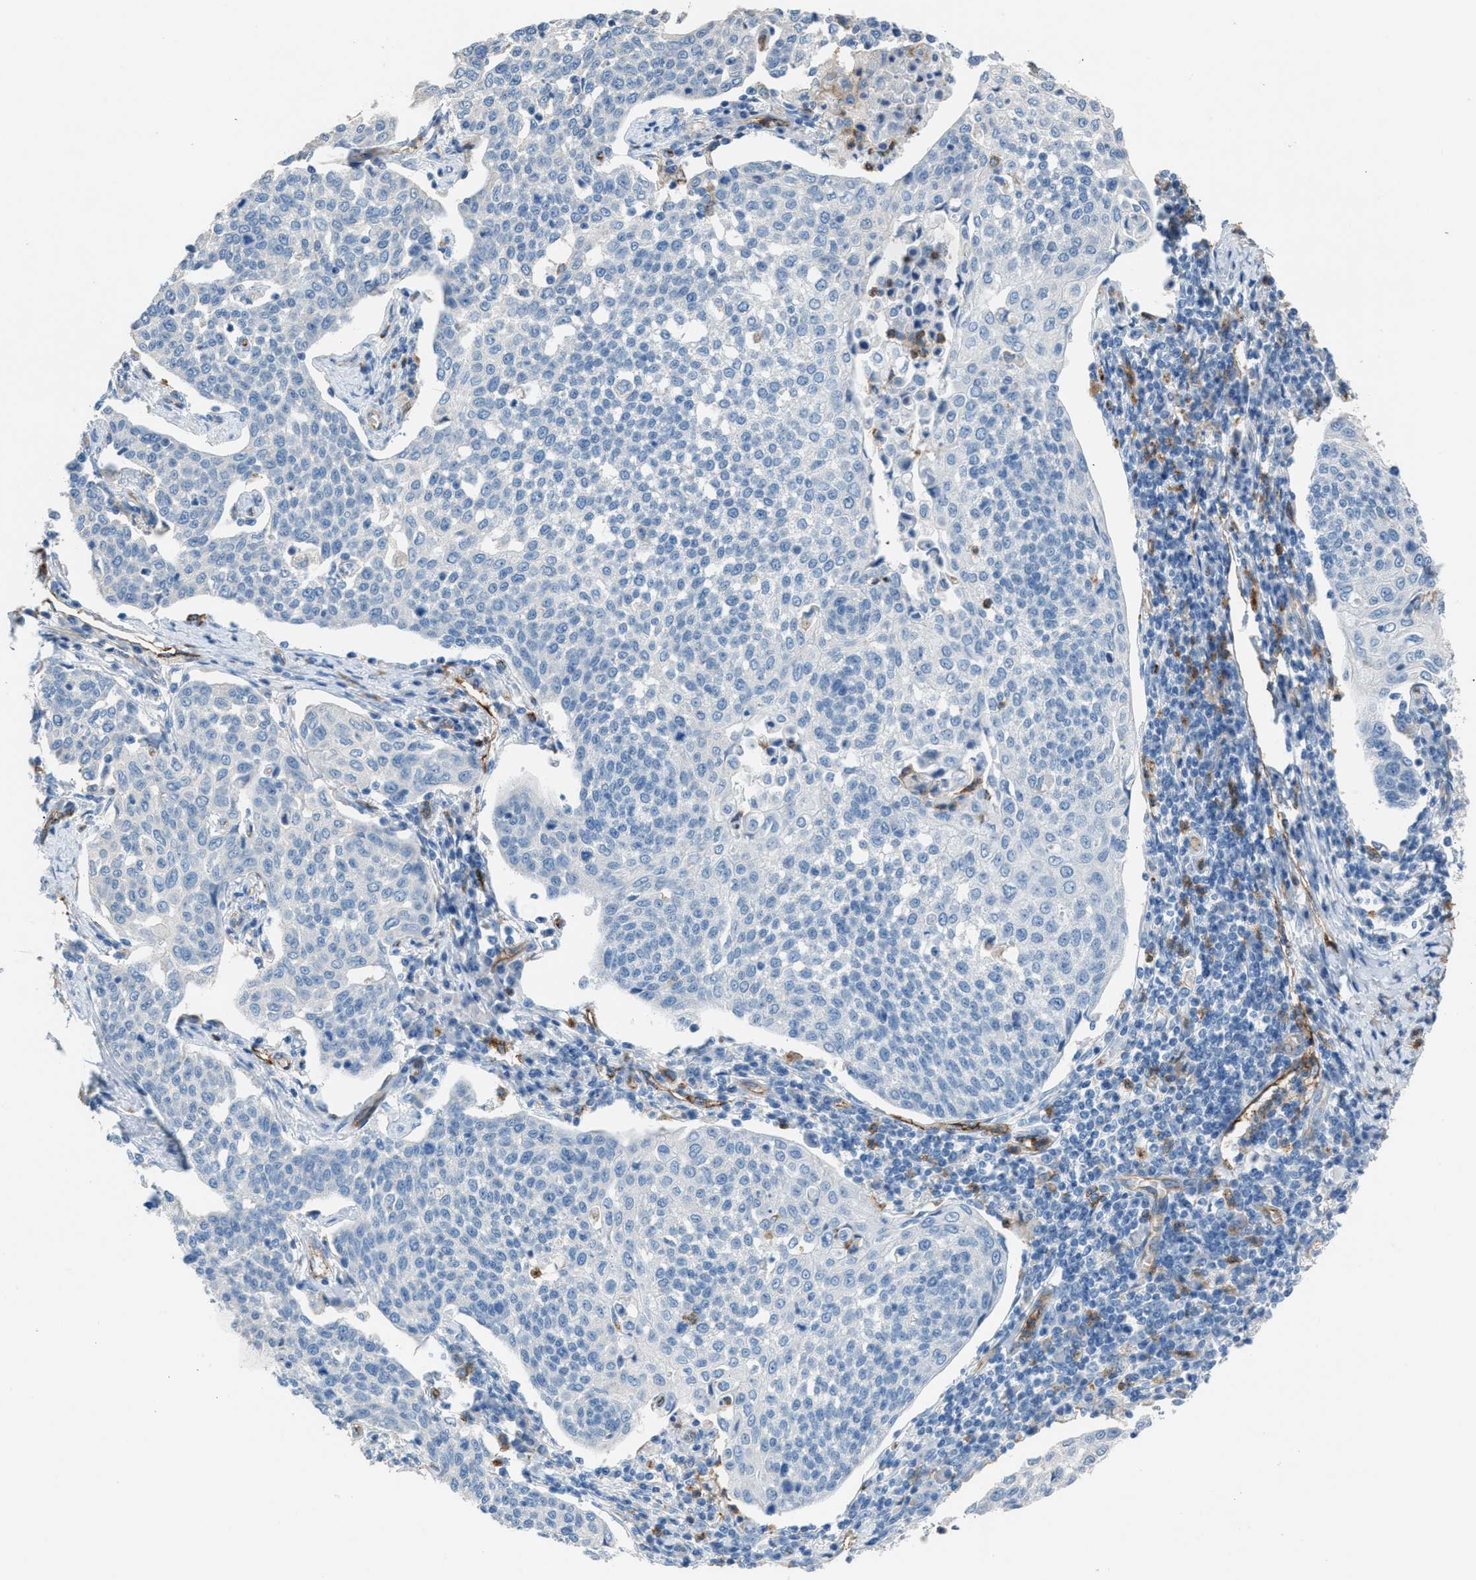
{"staining": {"intensity": "negative", "quantity": "none", "location": "none"}, "tissue": "cervical cancer", "cell_type": "Tumor cells", "image_type": "cancer", "snomed": [{"axis": "morphology", "description": "Squamous cell carcinoma, NOS"}, {"axis": "topography", "description": "Cervix"}], "caption": "Immunohistochemical staining of human cervical cancer (squamous cell carcinoma) shows no significant expression in tumor cells. The staining was performed using DAB (3,3'-diaminobenzidine) to visualize the protein expression in brown, while the nuclei were stained in blue with hematoxylin (Magnification: 20x).", "gene": "DYSF", "patient": {"sex": "female", "age": 34}}